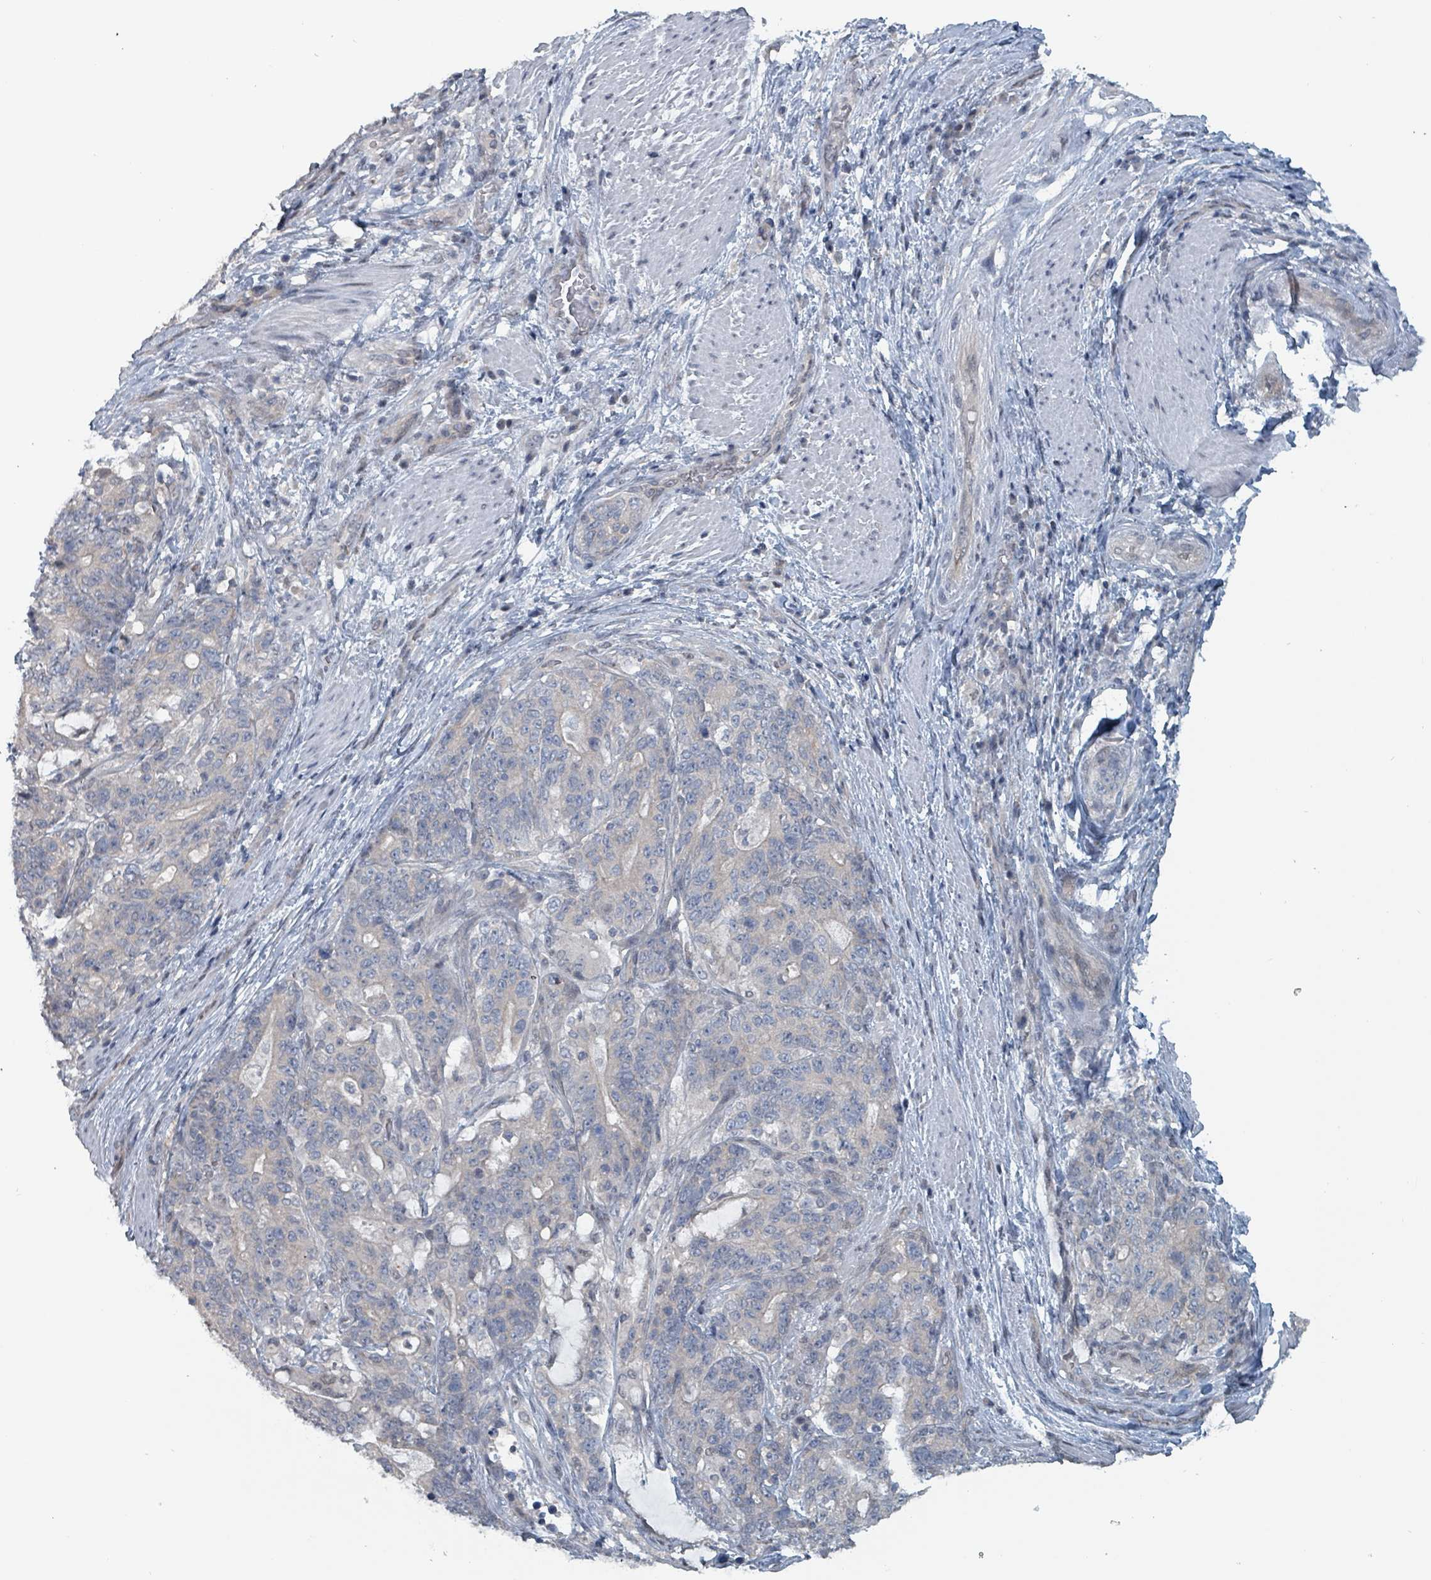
{"staining": {"intensity": "negative", "quantity": "none", "location": "none"}, "tissue": "stomach cancer", "cell_type": "Tumor cells", "image_type": "cancer", "snomed": [{"axis": "morphology", "description": "Normal tissue, NOS"}, {"axis": "morphology", "description": "Adenocarcinoma, NOS"}, {"axis": "topography", "description": "Stomach"}], "caption": "Immunohistochemistry image of human stomach cancer (adenocarcinoma) stained for a protein (brown), which displays no positivity in tumor cells. Nuclei are stained in blue.", "gene": "BIVM", "patient": {"sex": "female", "age": 64}}